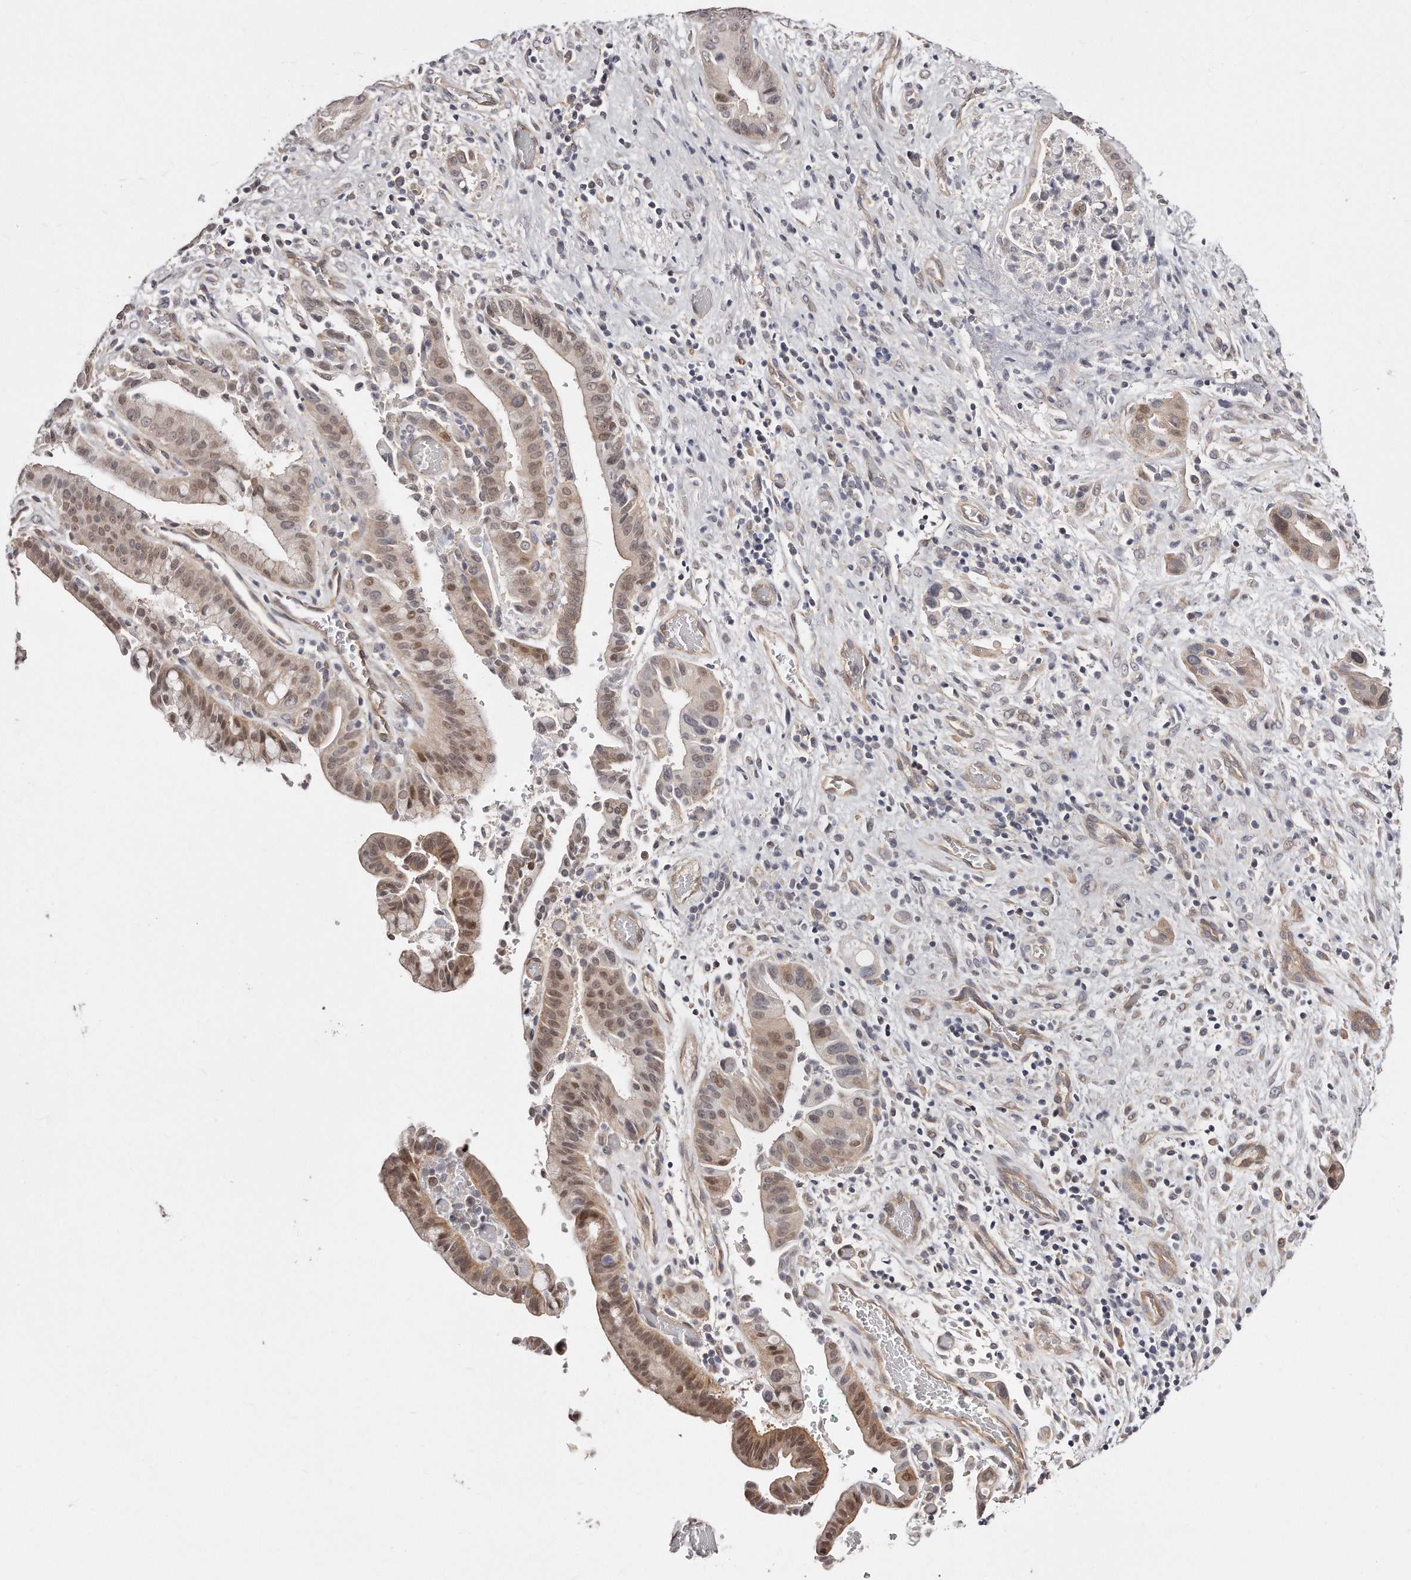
{"staining": {"intensity": "moderate", "quantity": "25%-75%", "location": "cytoplasmic/membranous,nuclear"}, "tissue": "liver cancer", "cell_type": "Tumor cells", "image_type": "cancer", "snomed": [{"axis": "morphology", "description": "Cholangiocarcinoma"}, {"axis": "topography", "description": "Liver"}], "caption": "Immunohistochemistry photomicrograph of neoplastic tissue: liver cancer stained using immunohistochemistry reveals medium levels of moderate protein expression localized specifically in the cytoplasmic/membranous and nuclear of tumor cells, appearing as a cytoplasmic/membranous and nuclear brown color.", "gene": "CASZ1", "patient": {"sex": "female", "age": 54}}